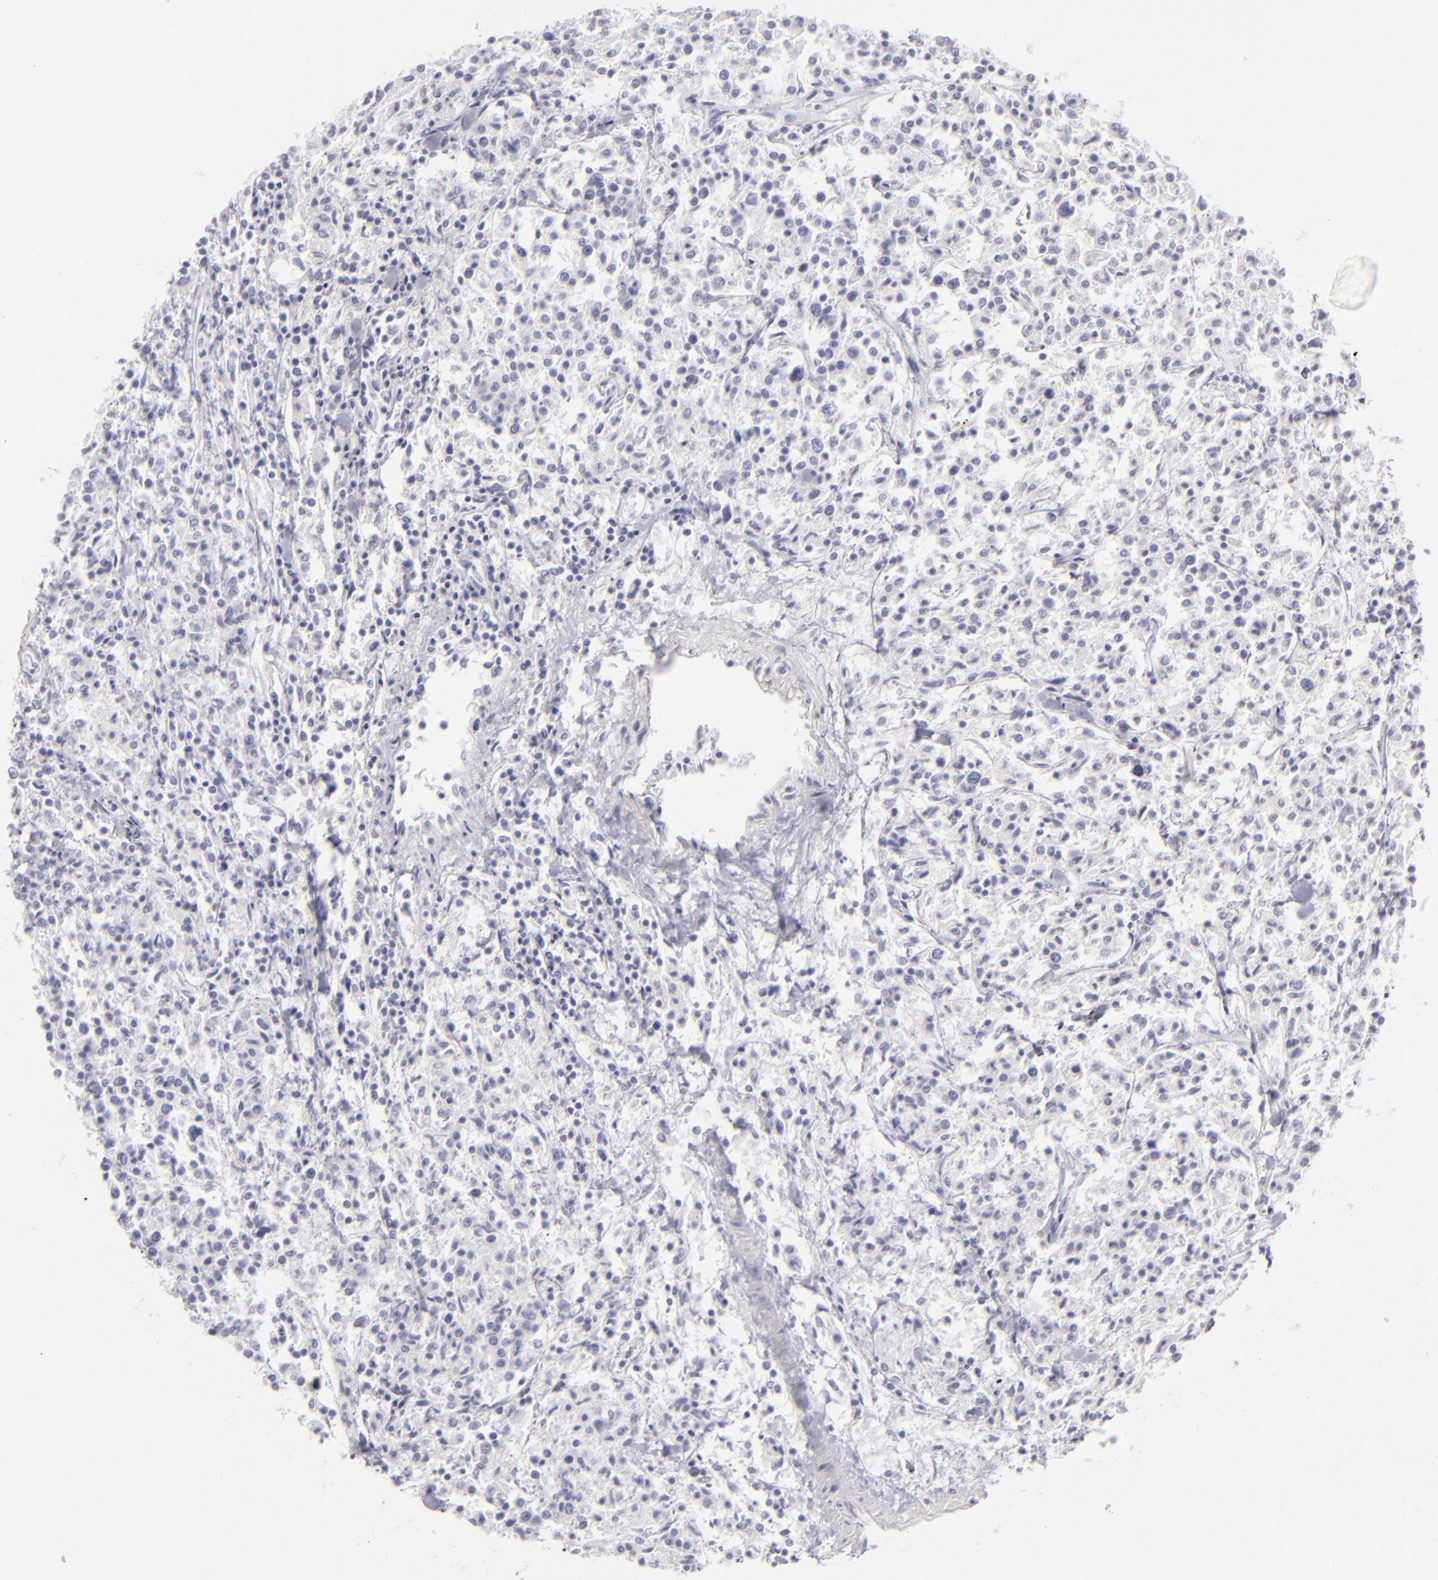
{"staining": {"intensity": "negative", "quantity": "none", "location": "none"}, "tissue": "lymphoma", "cell_type": "Tumor cells", "image_type": "cancer", "snomed": [{"axis": "morphology", "description": "Malignant lymphoma, non-Hodgkin's type, Low grade"}, {"axis": "topography", "description": "Small intestine"}], "caption": "Photomicrograph shows no significant protein staining in tumor cells of malignant lymphoma, non-Hodgkin's type (low-grade).", "gene": "CDX2", "patient": {"sex": "female", "age": 59}}